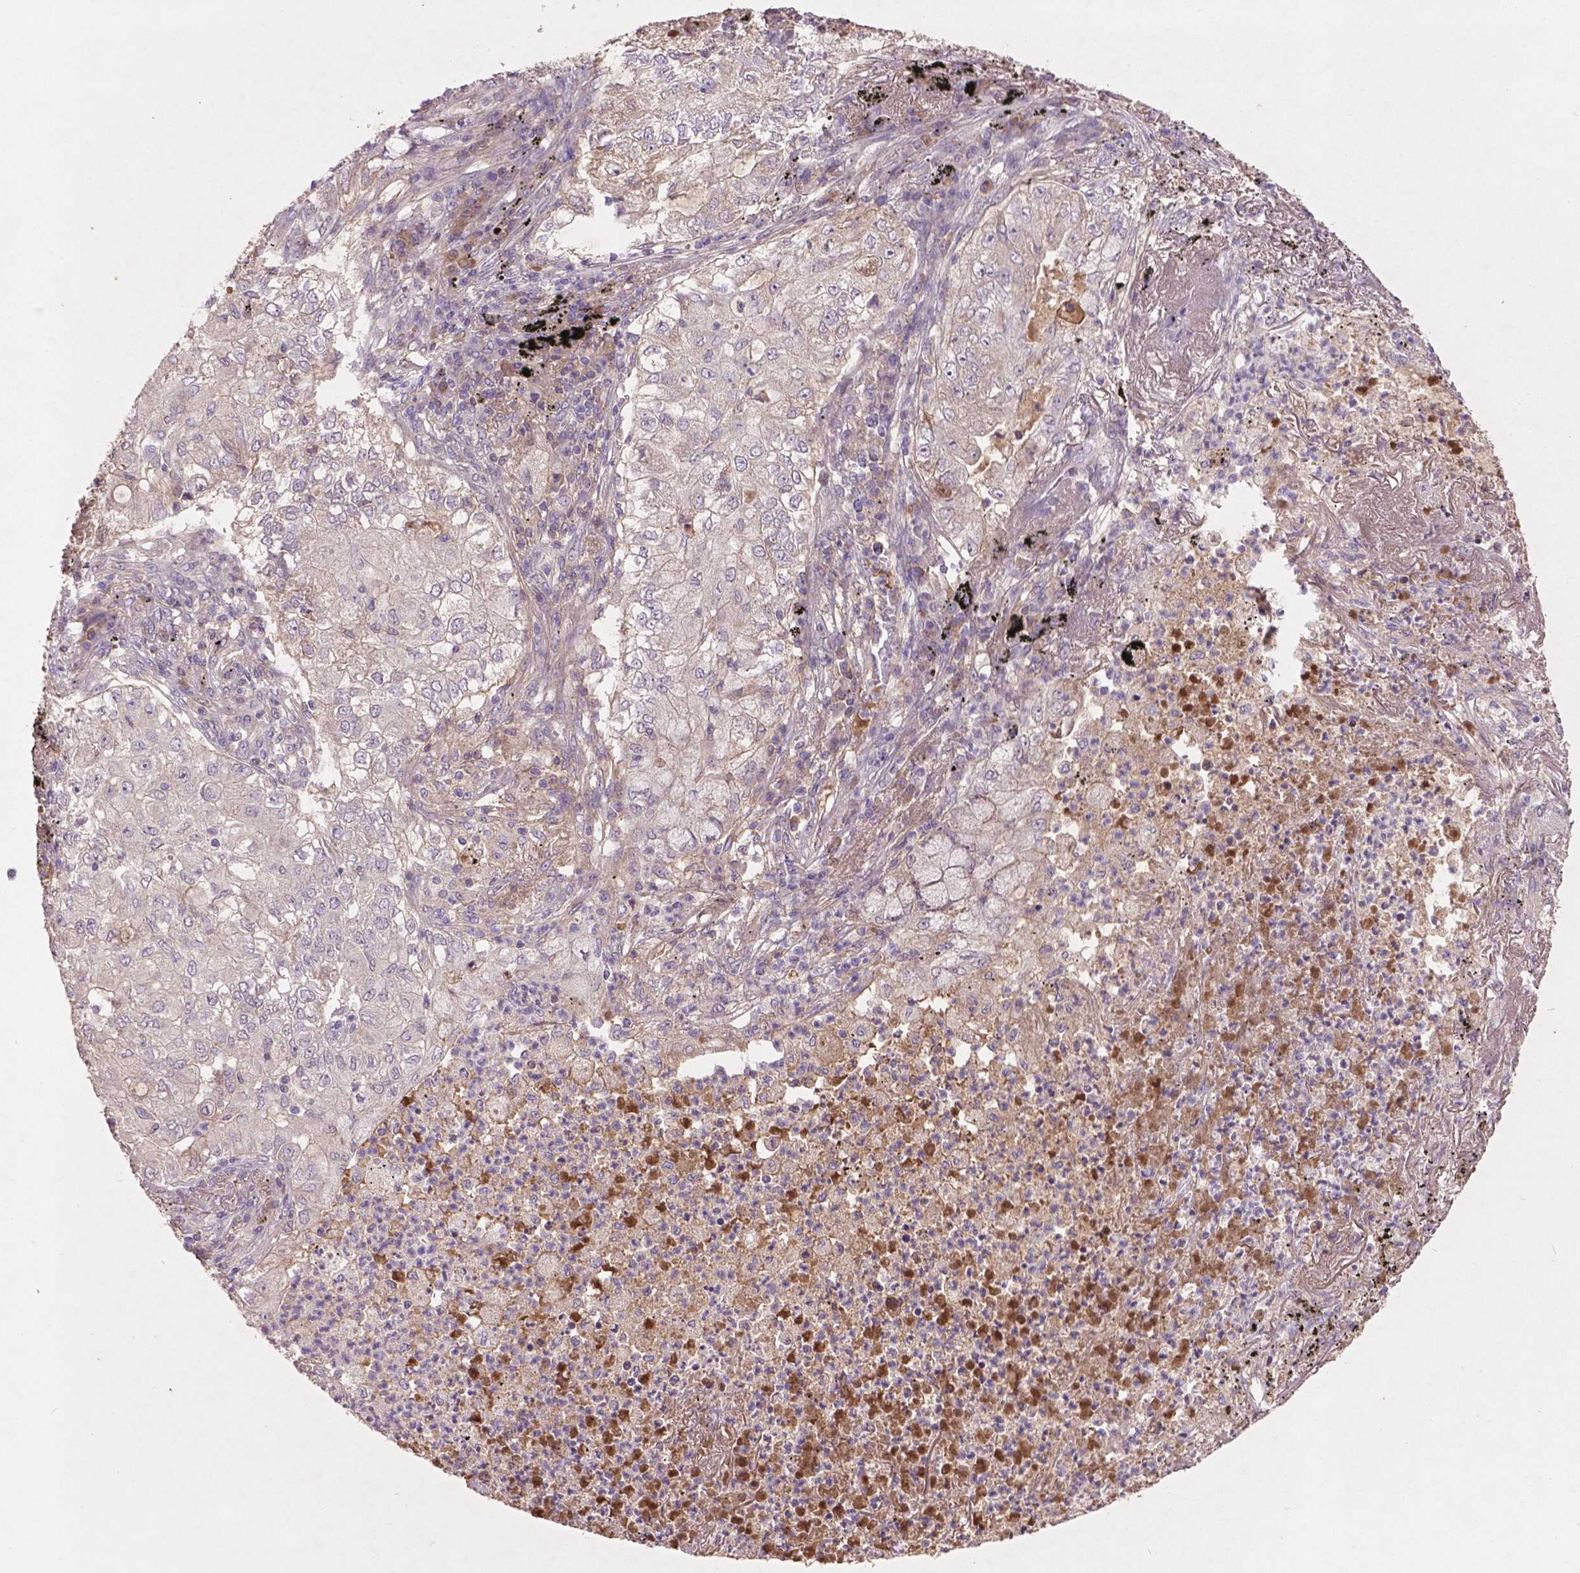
{"staining": {"intensity": "negative", "quantity": "none", "location": "none"}, "tissue": "lung cancer", "cell_type": "Tumor cells", "image_type": "cancer", "snomed": [{"axis": "morphology", "description": "Adenocarcinoma, NOS"}, {"axis": "topography", "description": "Lung"}], "caption": "Immunohistochemistry histopathology image of neoplastic tissue: human adenocarcinoma (lung) stained with DAB shows no significant protein expression in tumor cells.", "gene": "SOX17", "patient": {"sex": "female", "age": 73}}